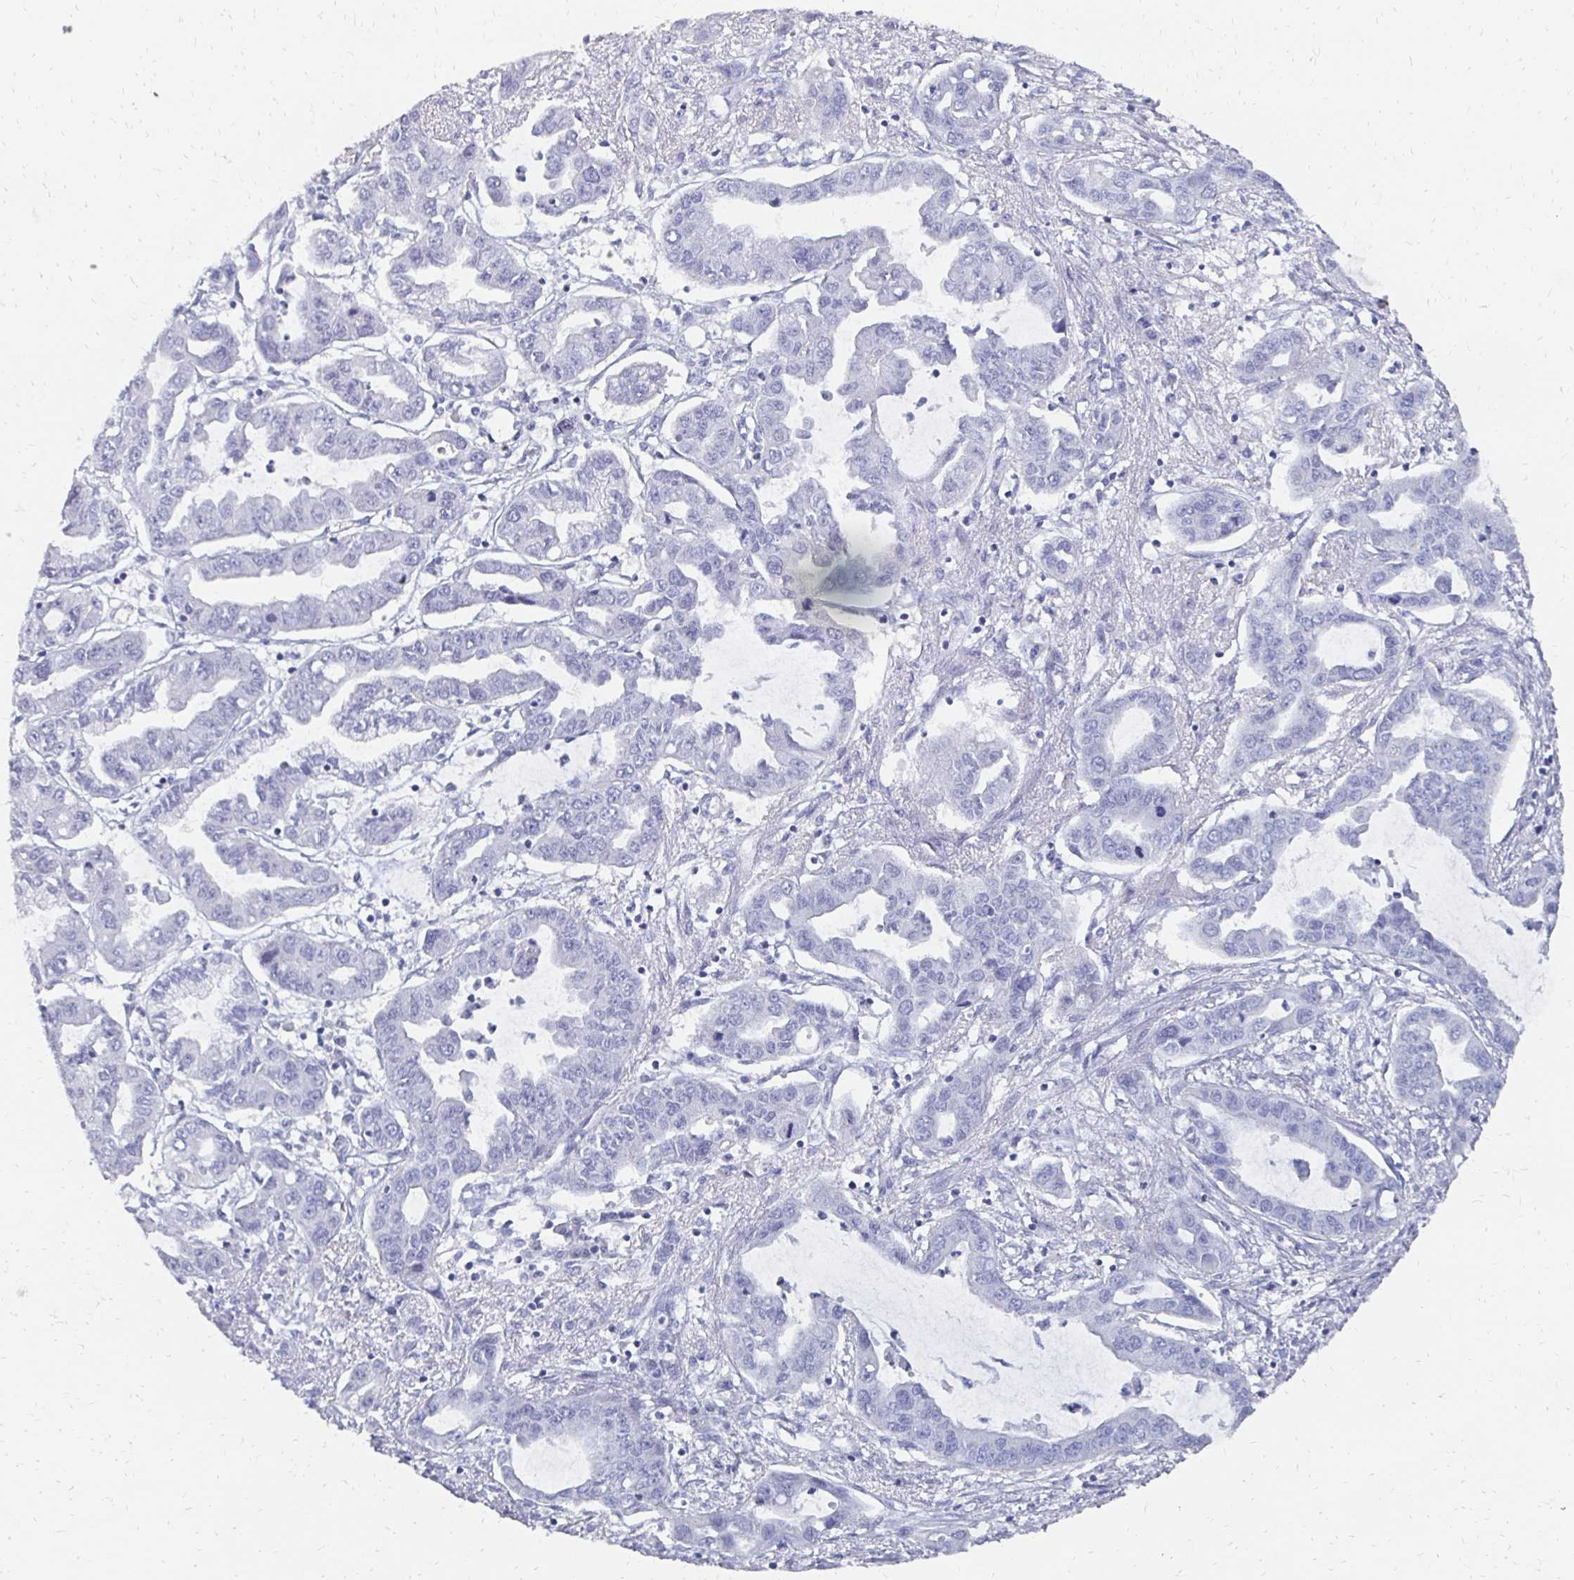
{"staining": {"intensity": "negative", "quantity": "none", "location": "none"}, "tissue": "liver cancer", "cell_type": "Tumor cells", "image_type": "cancer", "snomed": [{"axis": "morphology", "description": "Cholangiocarcinoma"}, {"axis": "topography", "description": "Liver"}], "caption": "Photomicrograph shows no significant protein positivity in tumor cells of liver cancer (cholangiocarcinoma).", "gene": "SYCP3", "patient": {"sex": "male", "age": 58}}